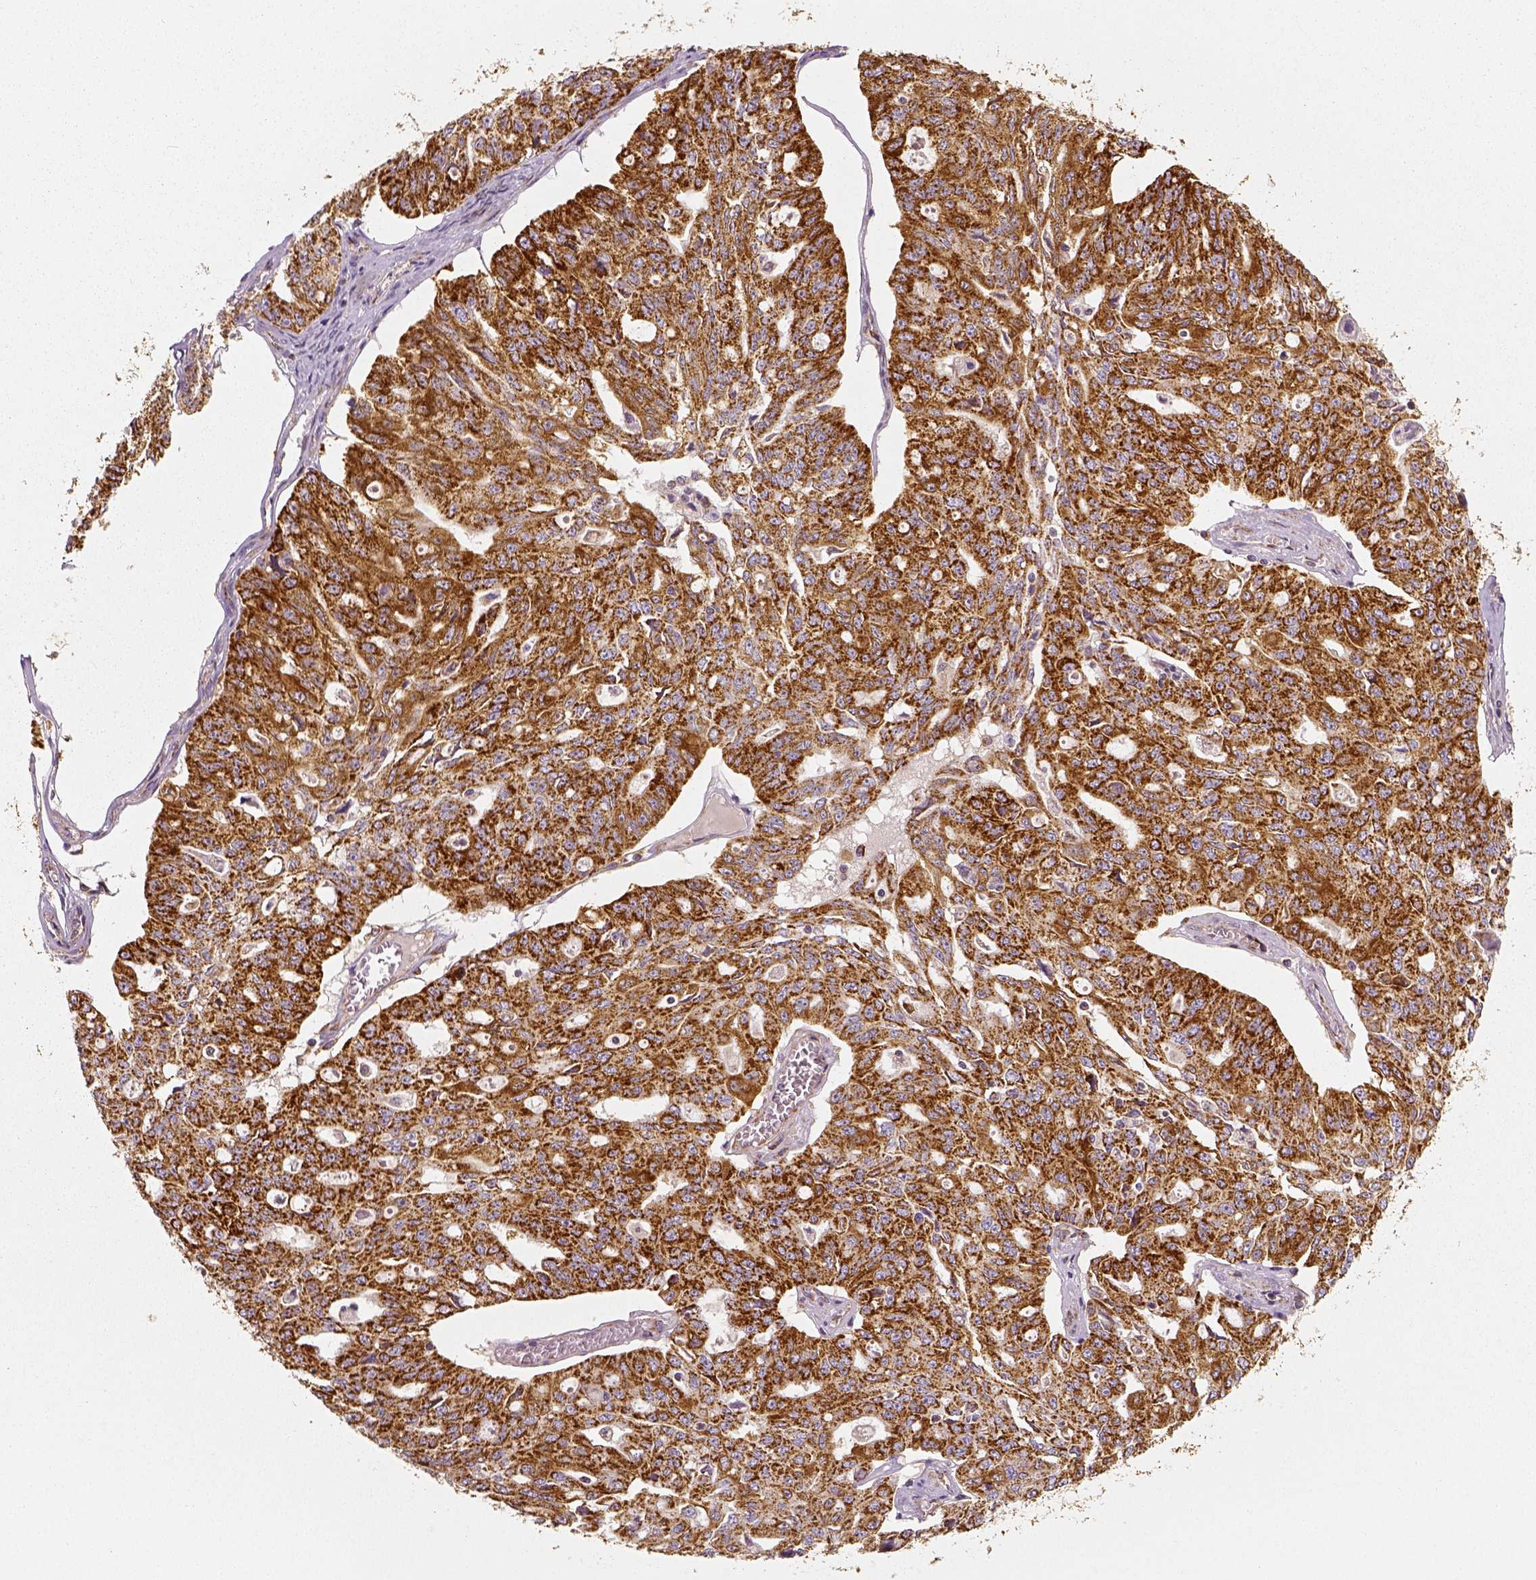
{"staining": {"intensity": "strong", "quantity": ">75%", "location": "cytoplasmic/membranous"}, "tissue": "ovarian cancer", "cell_type": "Tumor cells", "image_type": "cancer", "snomed": [{"axis": "morphology", "description": "Carcinoma, endometroid"}, {"axis": "topography", "description": "Ovary"}], "caption": "Ovarian cancer stained for a protein (brown) shows strong cytoplasmic/membranous positive expression in approximately >75% of tumor cells.", "gene": "PGAM5", "patient": {"sex": "female", "age": 65}}